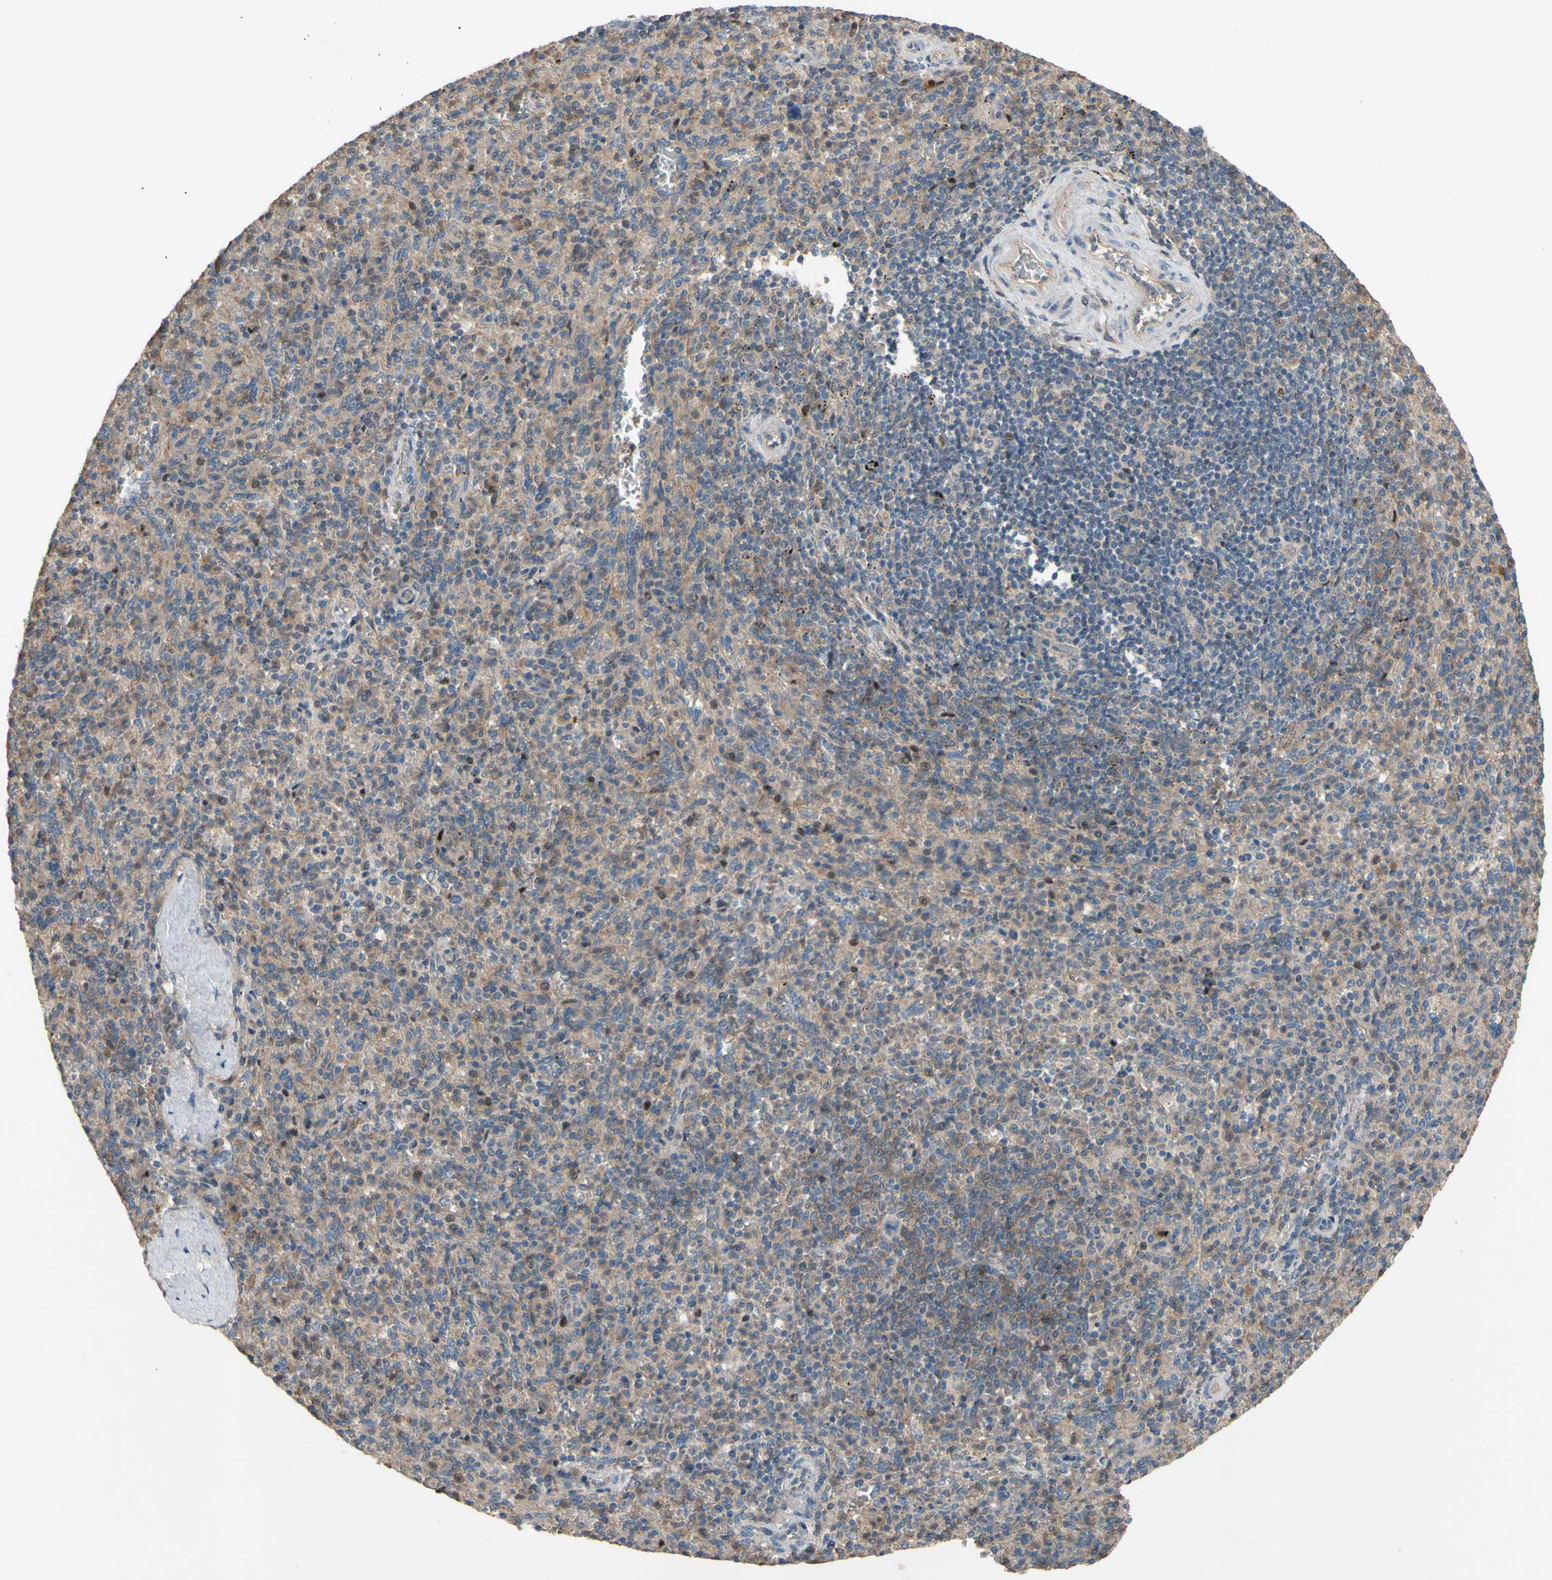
{"staining": {"intensity": "weak", "quantity": ">75%", "location": "cytoplasmic/membranous"}, "tissue": "spleen", "cell_type": "Cells in red pulp", "image_type": "normal", "snomed": [{"axis": "morphology", "description": "Normal tissue, NOS"}, {"axis": "topography", "description": "Spleen"}], "caption": "Spleen stained for a protein exhibits weak cytoplasmic/membranous positivity in cells in red pulp. (DAB IHC with brightfield microscopy, high magnification).", "gene": "SHROOM4", "patient": {"sex": "male", "age": 36}}